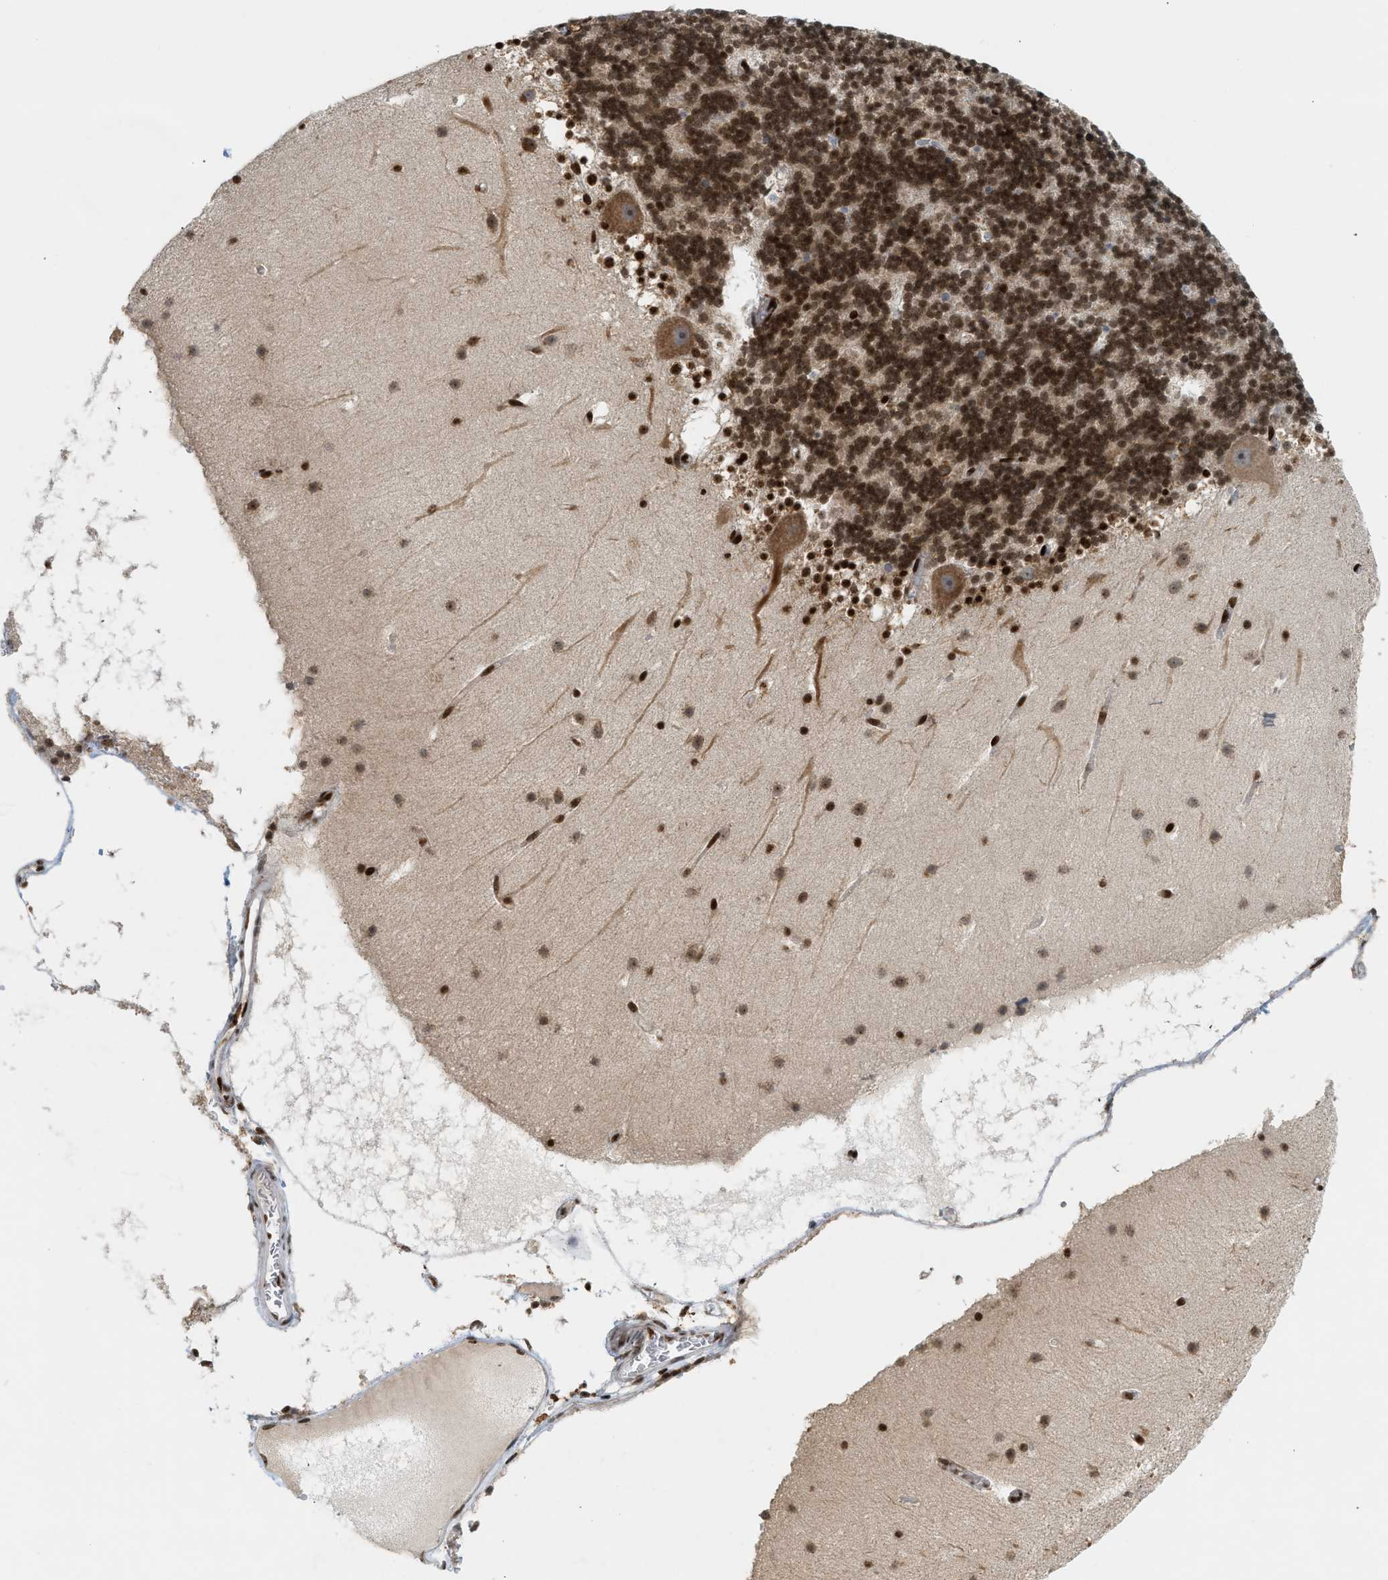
{"staining": {"intensity": "strong", "quantity": ">75%", "location": "nuclear"}, "tissue": "cerebellum", "cell_type": "Cells in granular layer", "image_type": "normal", "snomed": [{"axis": "morphology", "description": "Normal tissue, NOS"}, {"axis": "topography", "description": "Cerebellum"}], "caption": "This image displays IHC staining of normal cerebellum, with high strong nuclear positivity in about >75% of cells in granular layer.", "gene": "ZNF22", "patient": {"sex": "male", "age": 45}}